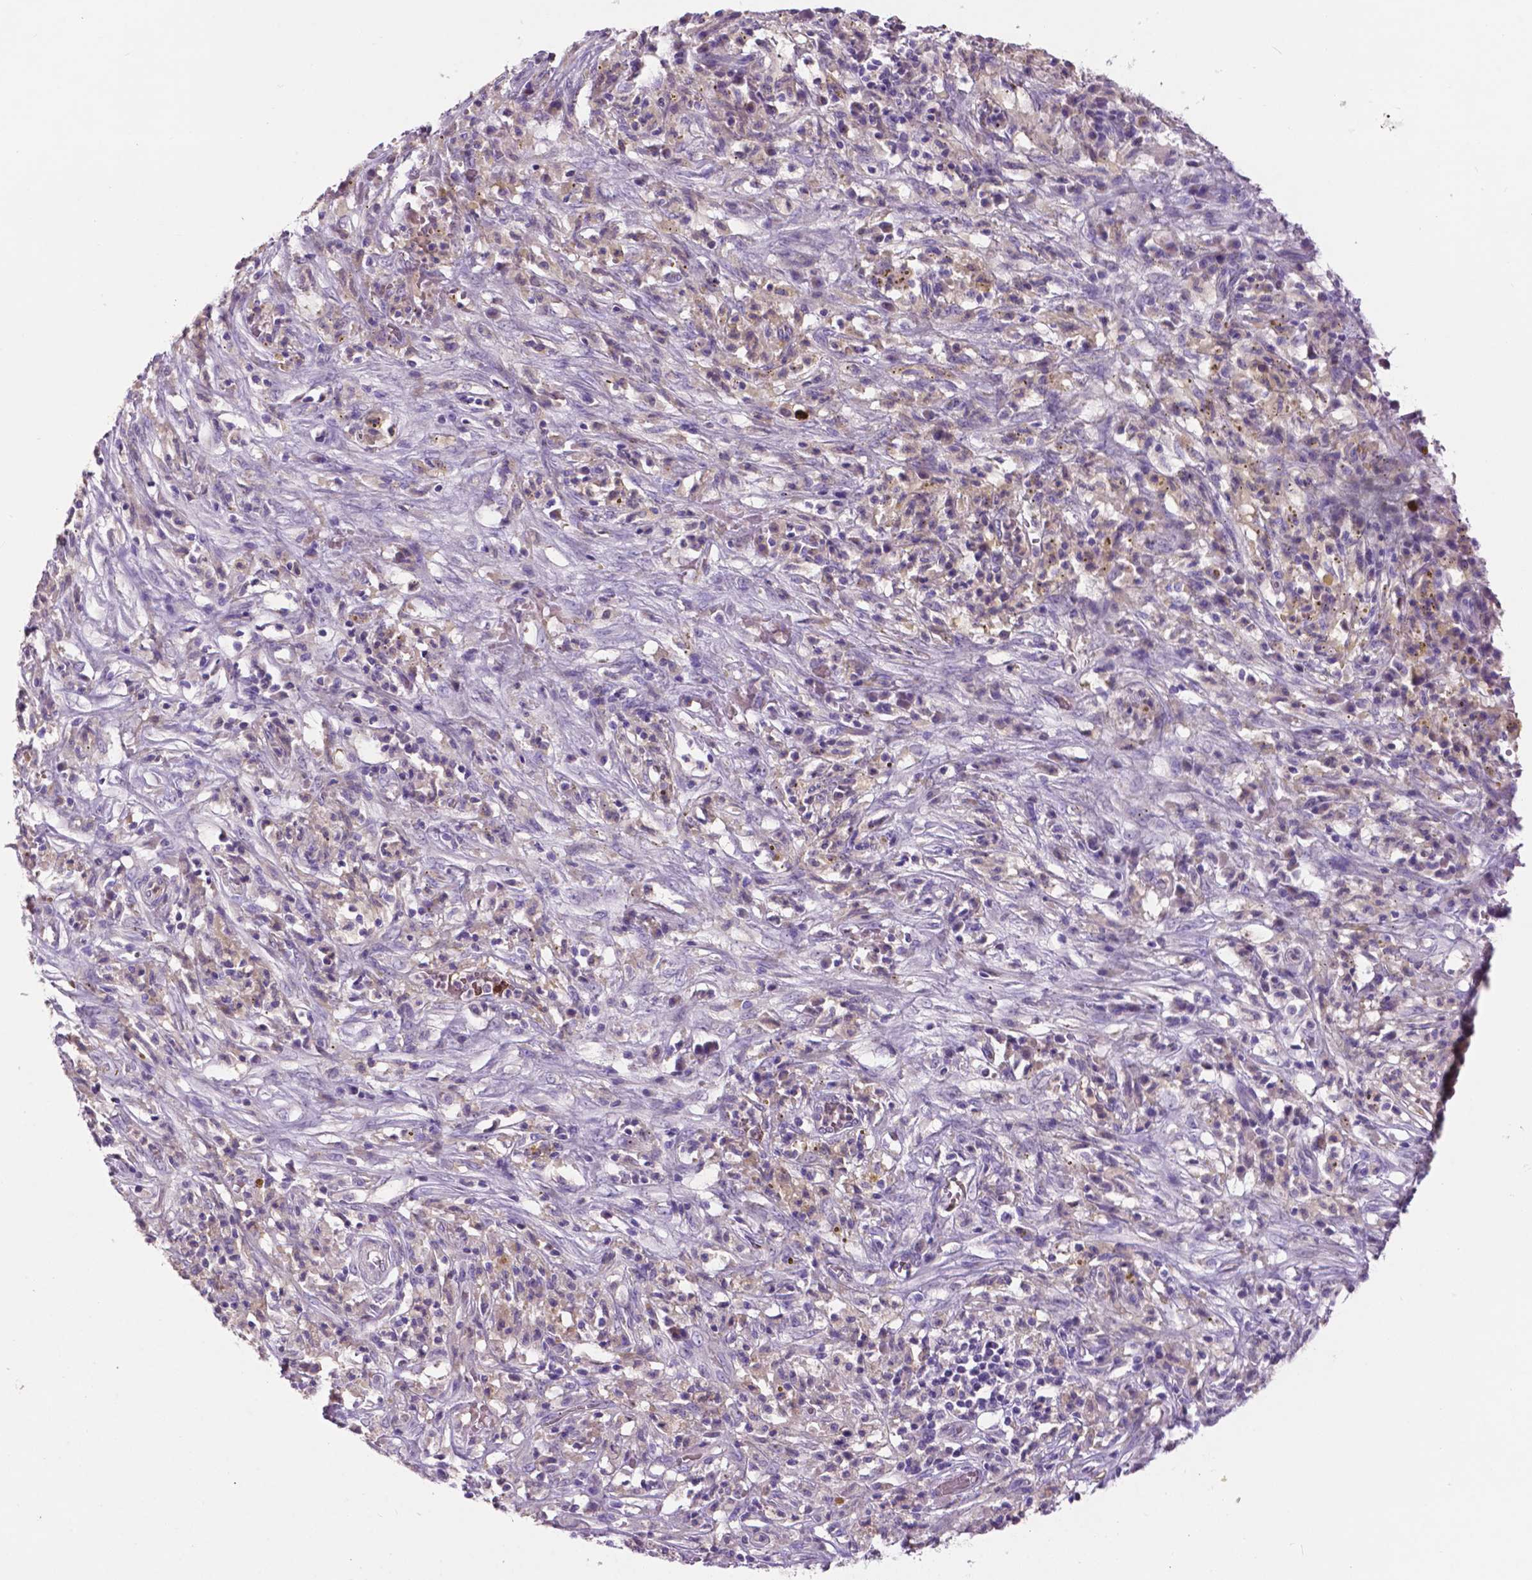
{"staining": {"intensity": "negative", "quantity": "none", "location": "none"}, "tissue": "melanoma", "cell_type": "Tumor cells", "image_type": "cancer", "snomed": [{"axis": "morphology", "description": "Malignant melanoma, NOS"}, {"axis": "topography", "description": "Skin"}], "caption": "DAB (3,3'-diaminobenzidine) immunohistochemical staining of human malignant melanoma reveals no significant expression in tumor cells.", "gene": "PLSCR1", "patient": {"sex": "female", "age": 91}}